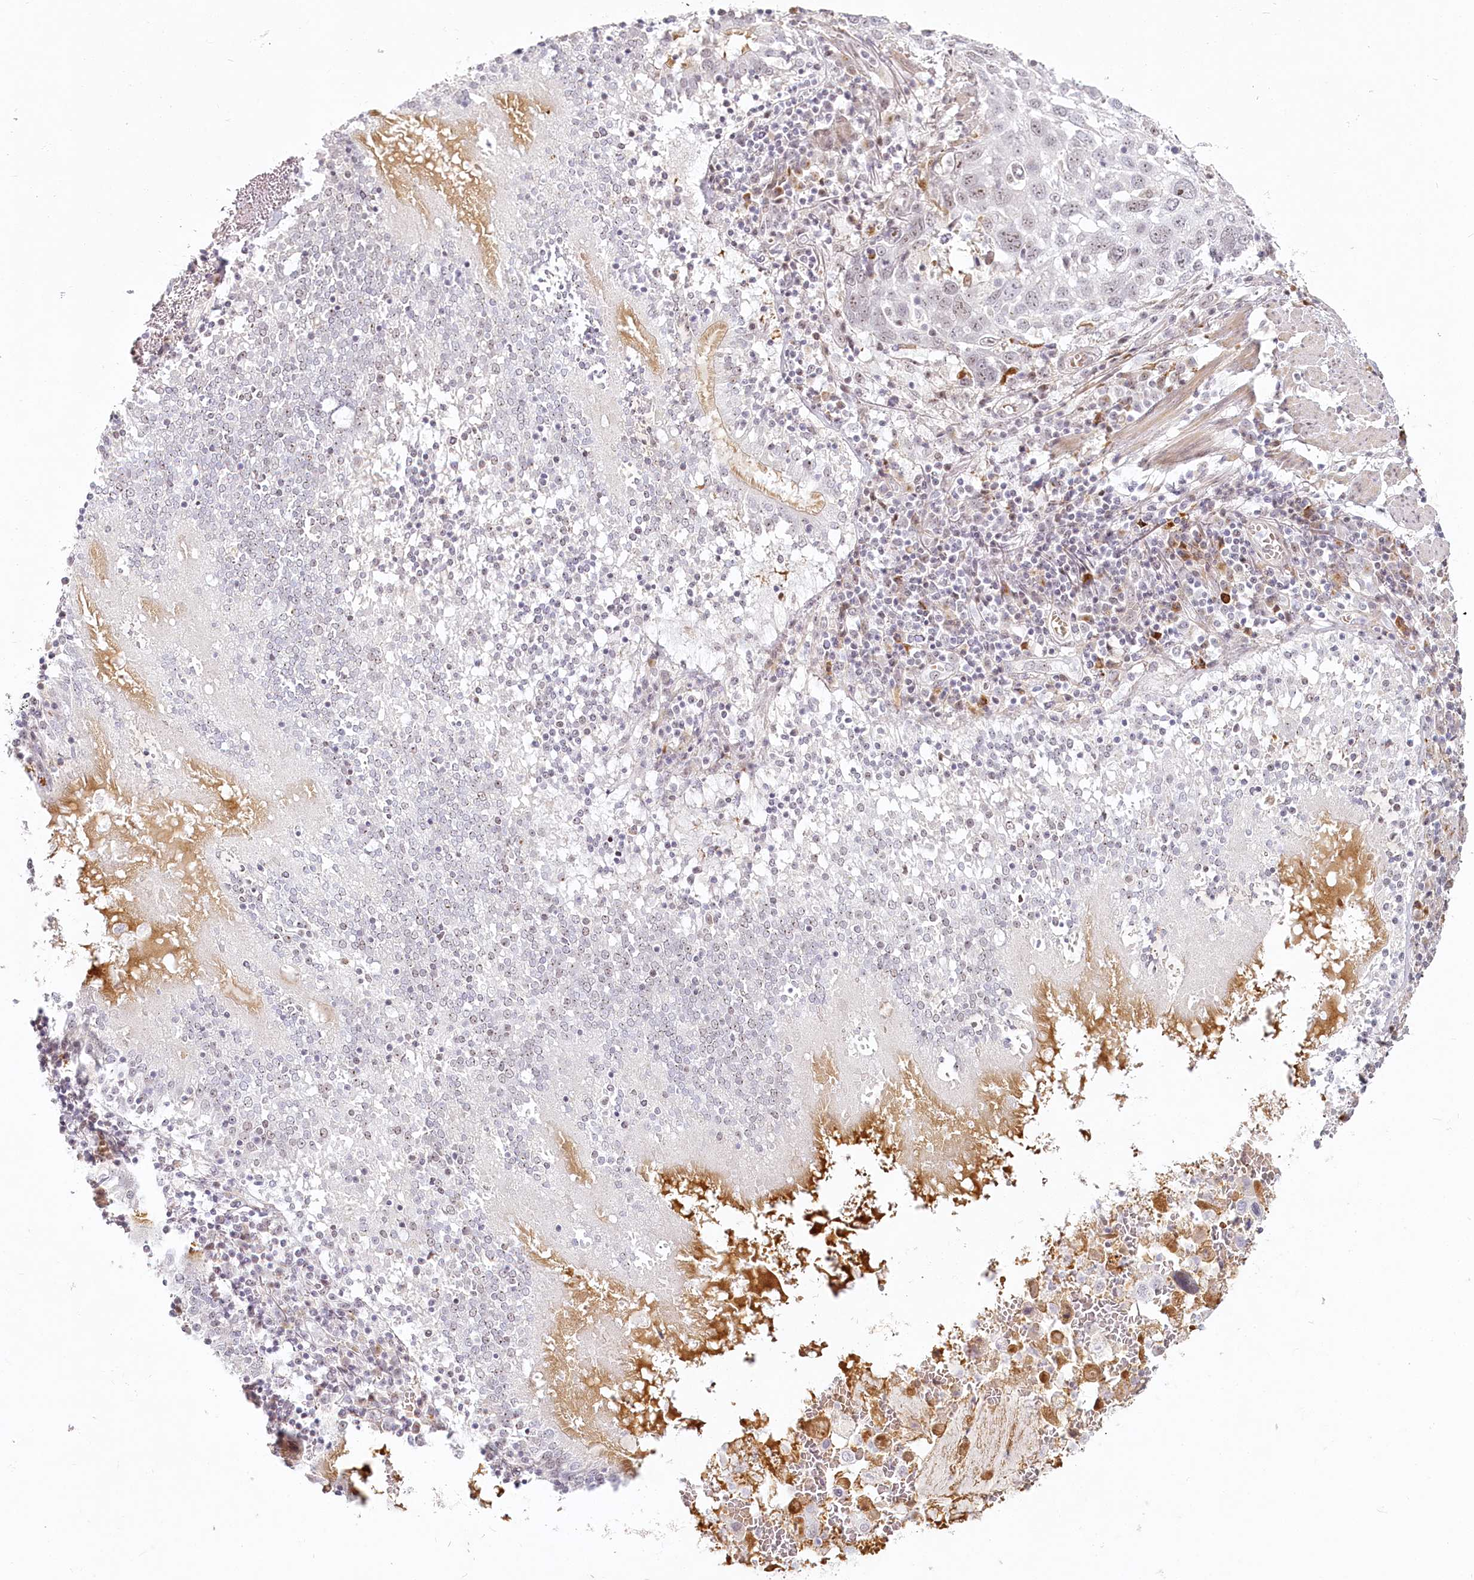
{"staining": {"intensity": "weak", "quantity": "<25%", "location": "nuclear"}, "tissue": "lung cancer", "cell_type": "Tumor cells", "image_type": "cancer", "snomed": [{"axis": "morphology", "description": "Squamous cell carcinoma, NOS"}, {"axis": "topography", "description": "Lung"}], "caption": "Lung cancer (squamous cell carcinoma) was stained to show a protein in brown. There is no significant staining in tumor cells.", "gene": "EXOSC7", "patient": {"sex": "male", "age": 65}}